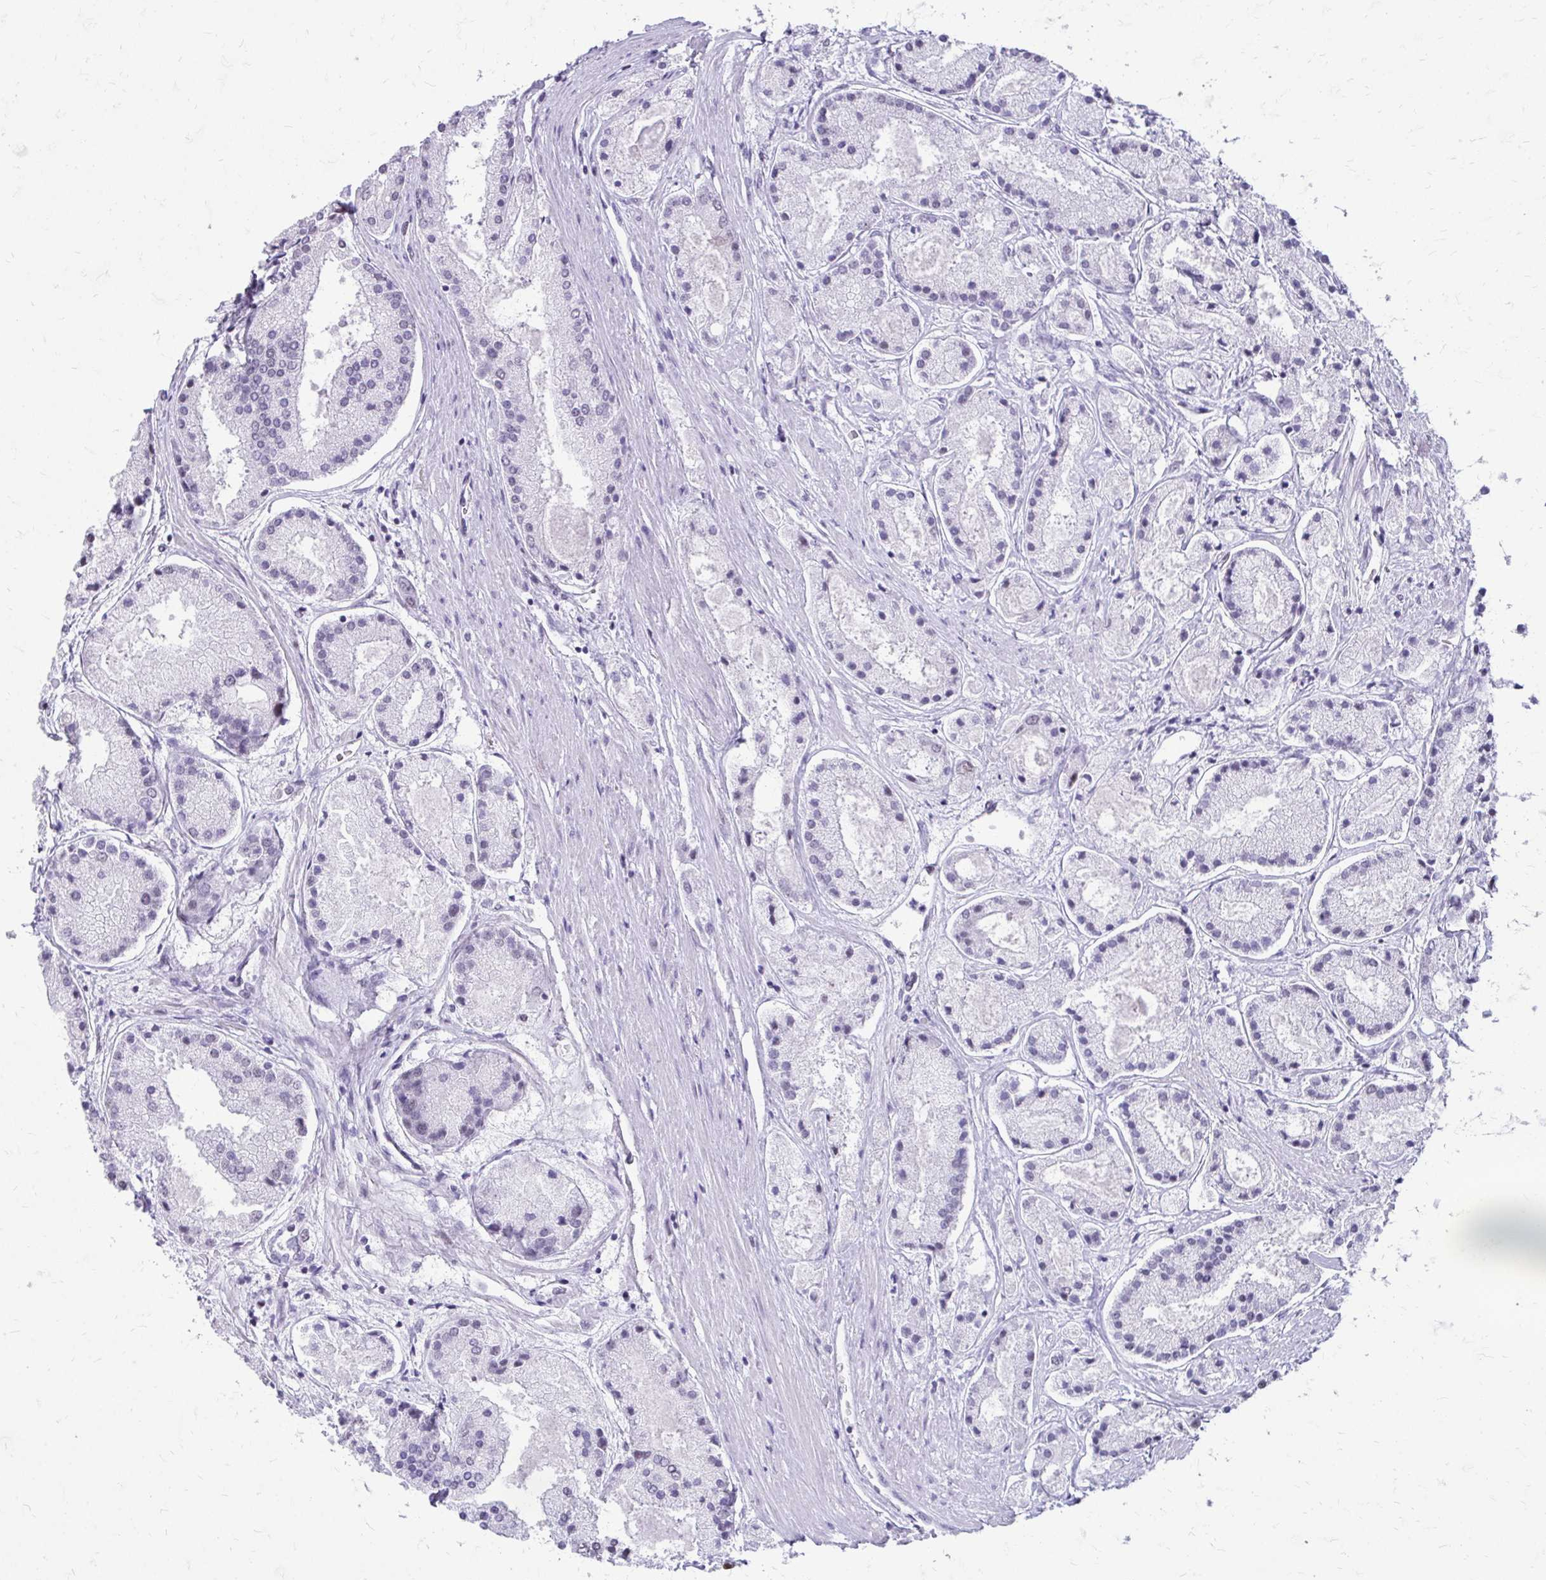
{"staining": {"intensity": "negative", "quantity": "none", "location": "none"}, "tissue": "prostate cancer", "cell_type": "Tumor cells", "image_type": "cancer", "snomed": [{"axis": "morphology", "description": "Adenocarcinoma, High grade"}, {"axis": "topography", "description": "Prostate"}], "caption": "Prostate cancer stained for a protein using immunohistochemistry (IHC) displays no expression tumor cells.", "gene": "SS18", "patient": {"sex": "male", "age": 67}}